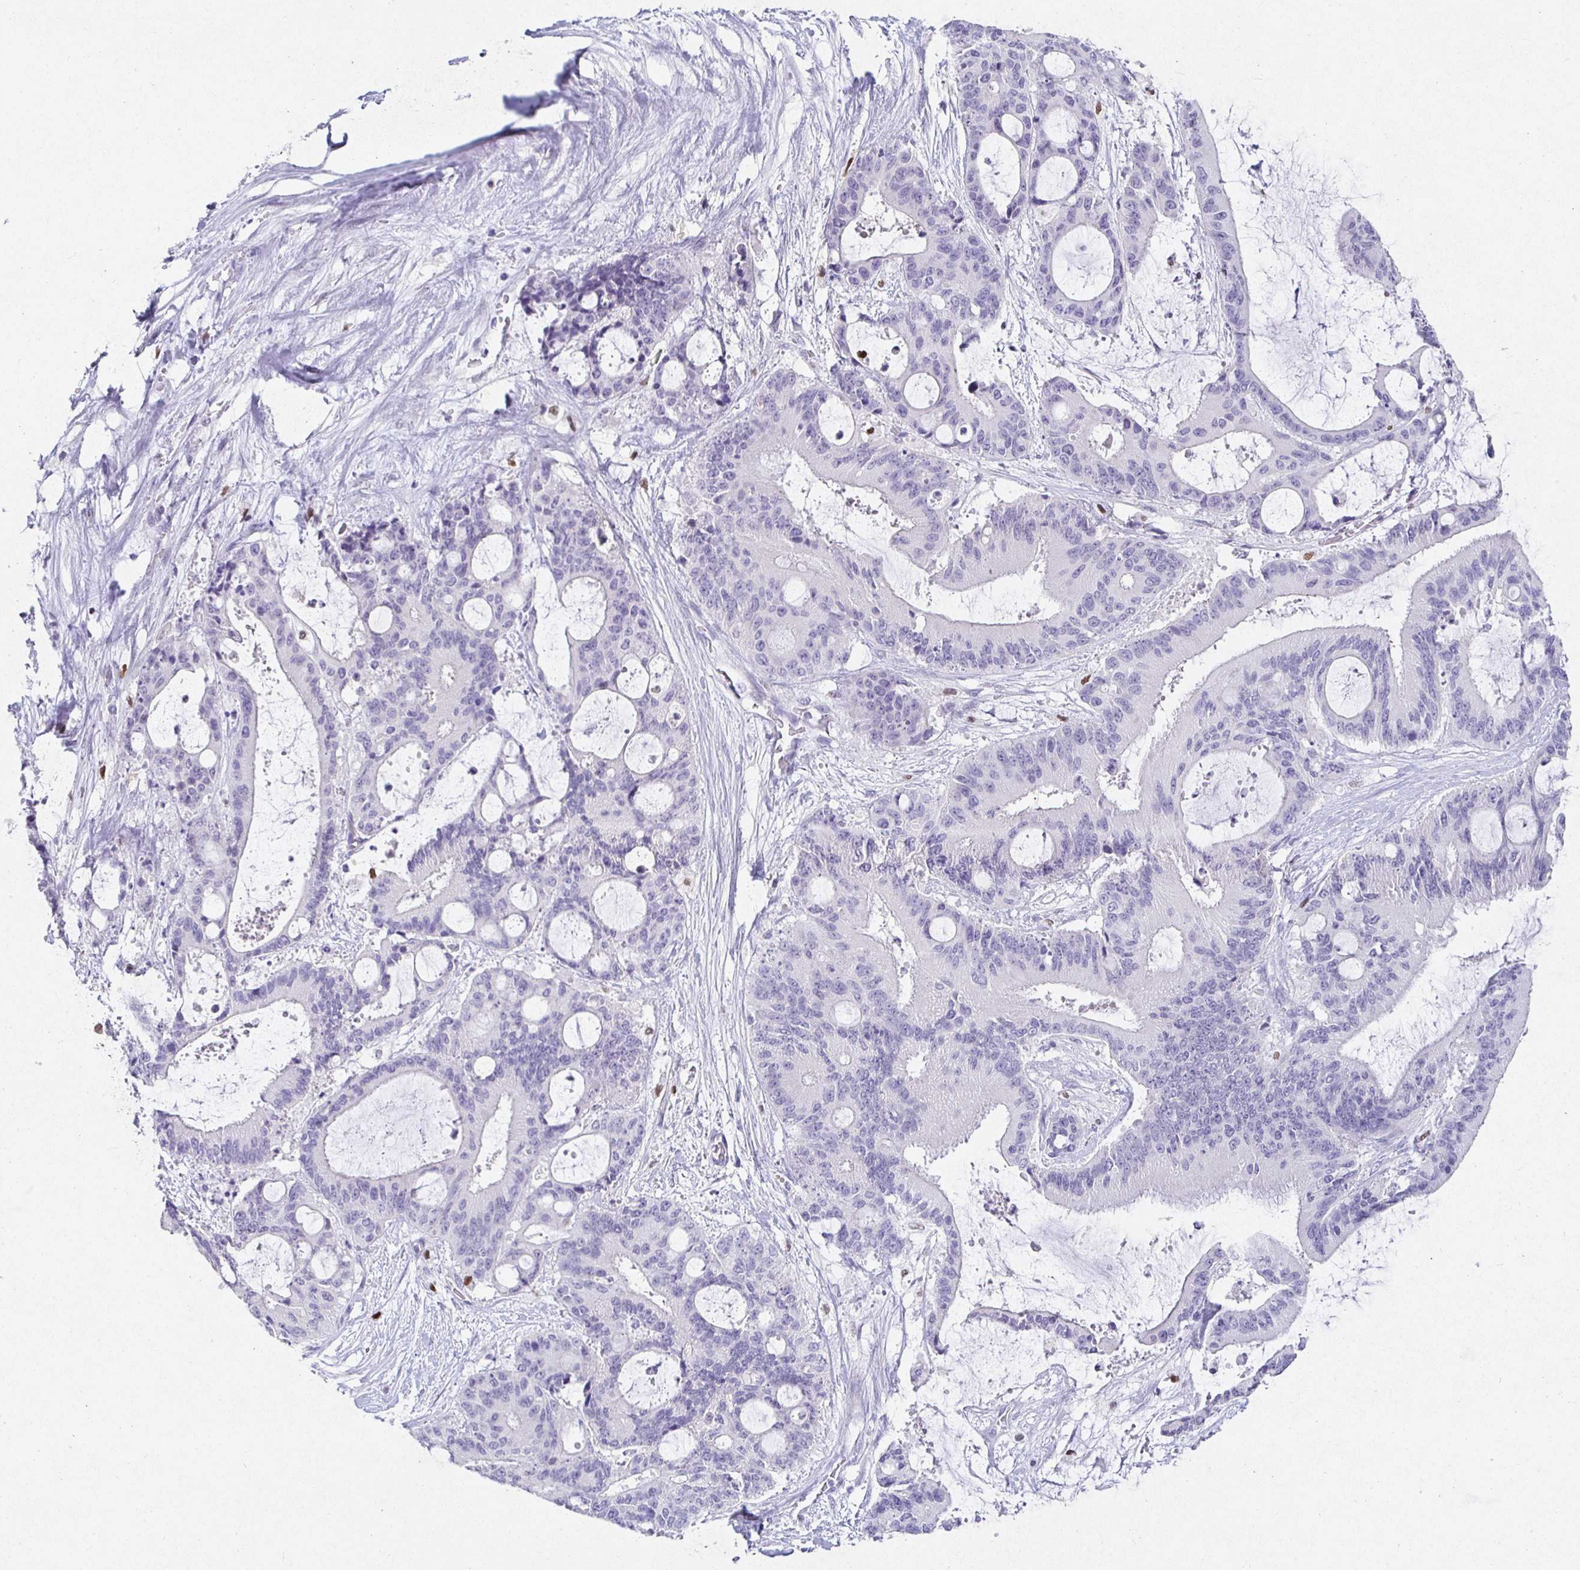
{"staining": {"intensity": "negative", "quantity": "none", "location": "none"}, "tissue": "liver cancer", "cell_type": "Tumor cells", "image_type": "cancer", "snomed": [{"axis": "morphology", "description": "Normal tissue, NOS"}, {"axis": "morphology", "description": "Cholangiocarcinoma"}, {"axis": "topography", "description": "Liver"}, {"axis": "topography", "description": "Peripheral nerve tissue"}], "caption": "IHC of human liver cancer displays no staining in tumor cells. (Brightfield microscopy of DAB immunohistochemistry at high magnification).", "gene": "SATB1", "patient": {"sex": "female", "age": 73}}